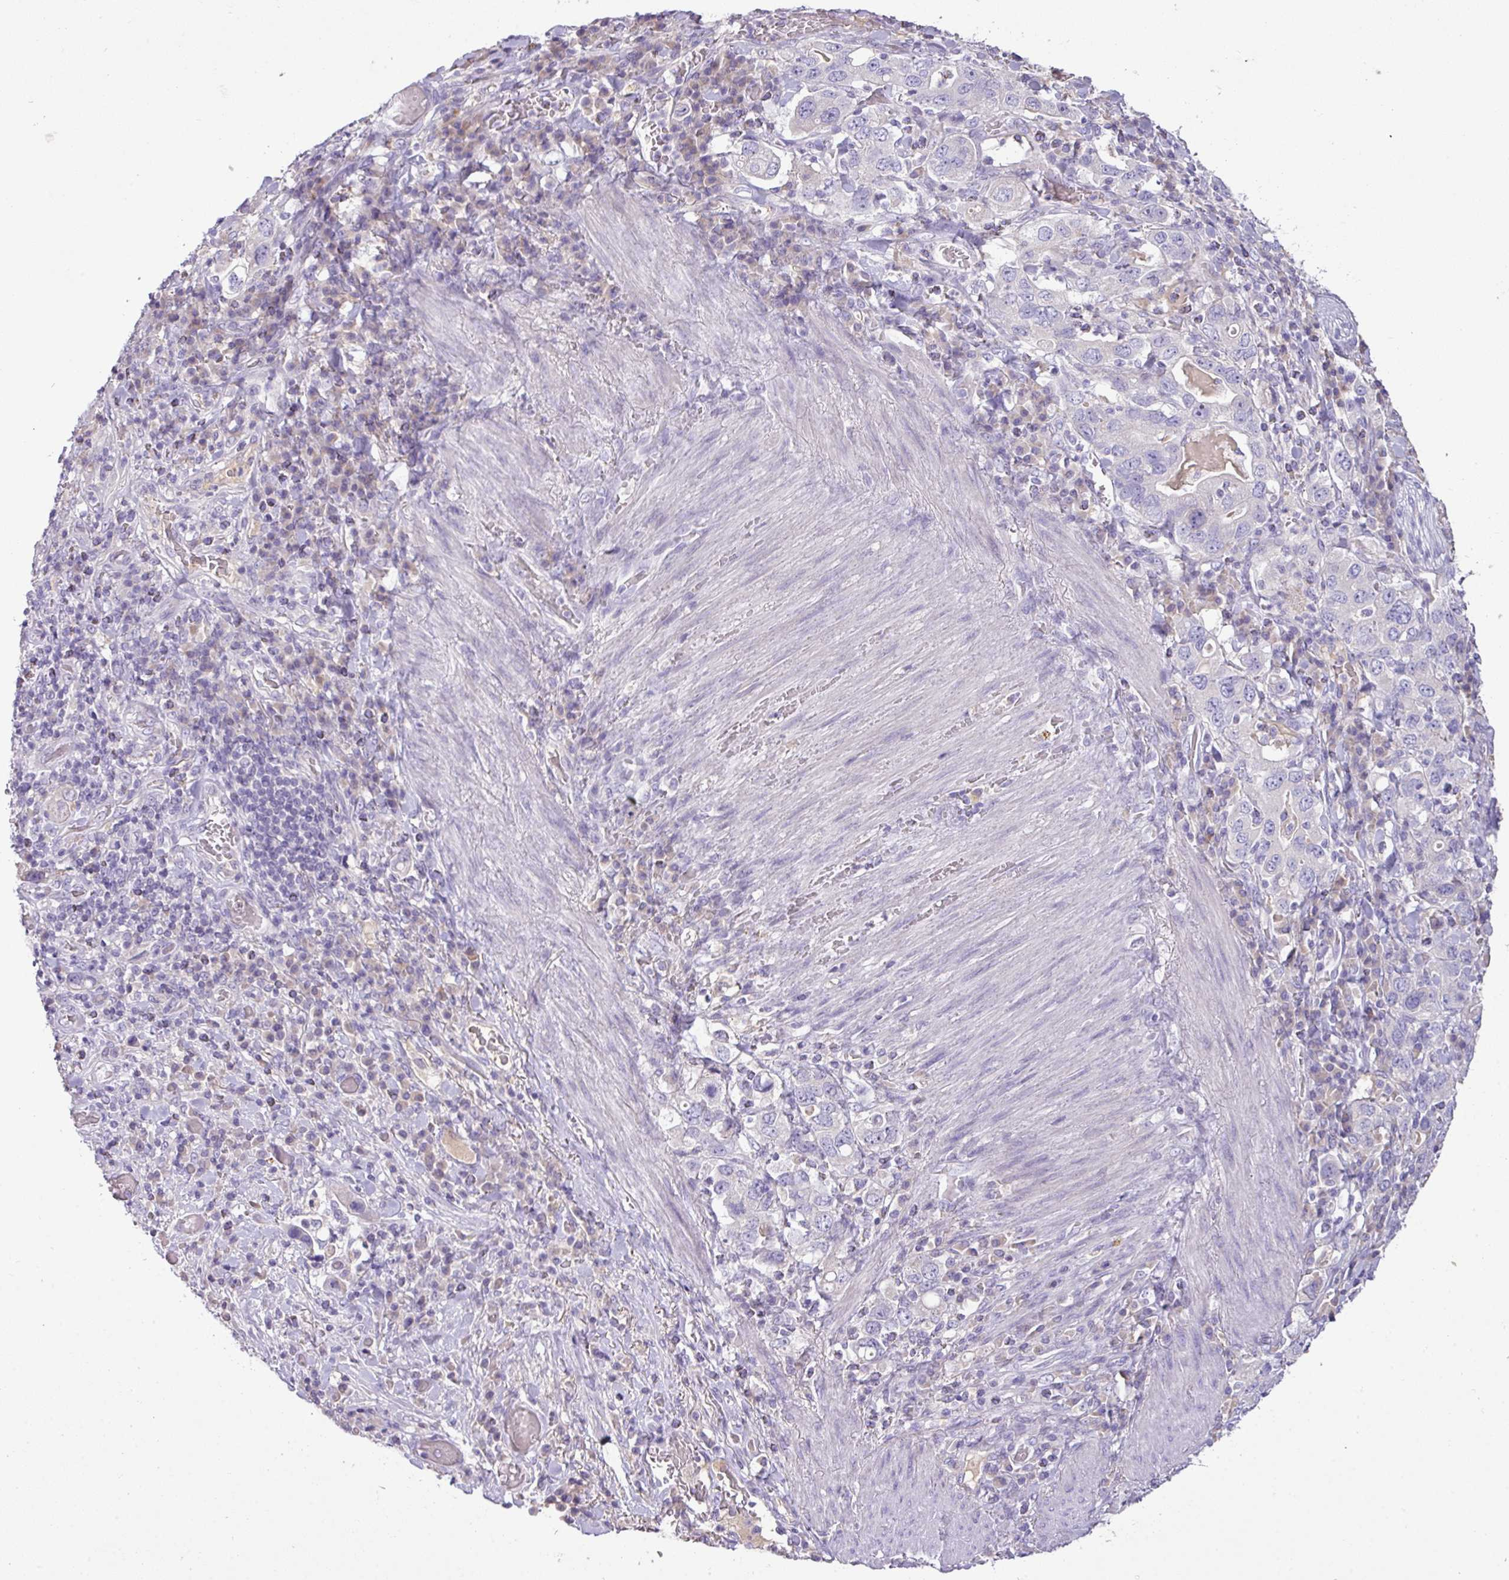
{"staining": {"intensity": "negative", "quantity": "none", "location": "none"}, "tissue": "stomach cancer", "cell_type": "Tumor cells", "image_type": "cancer", "snomed": [{"axis": "morphology", "description": "Adenocarcinoma, NOS"}, {"axis": "topography", "description": "Stomach, upper"}, {"axis": "topography", "description": "Stomach"}], "caption": "Immunohistochemistry of stomach cancer (adenocarcinoma) shows no positivity in tumor cells. Nuclei are stained in blue.", "gene": "OR6C6", "patient": {"sex": "male", "age": 62}}